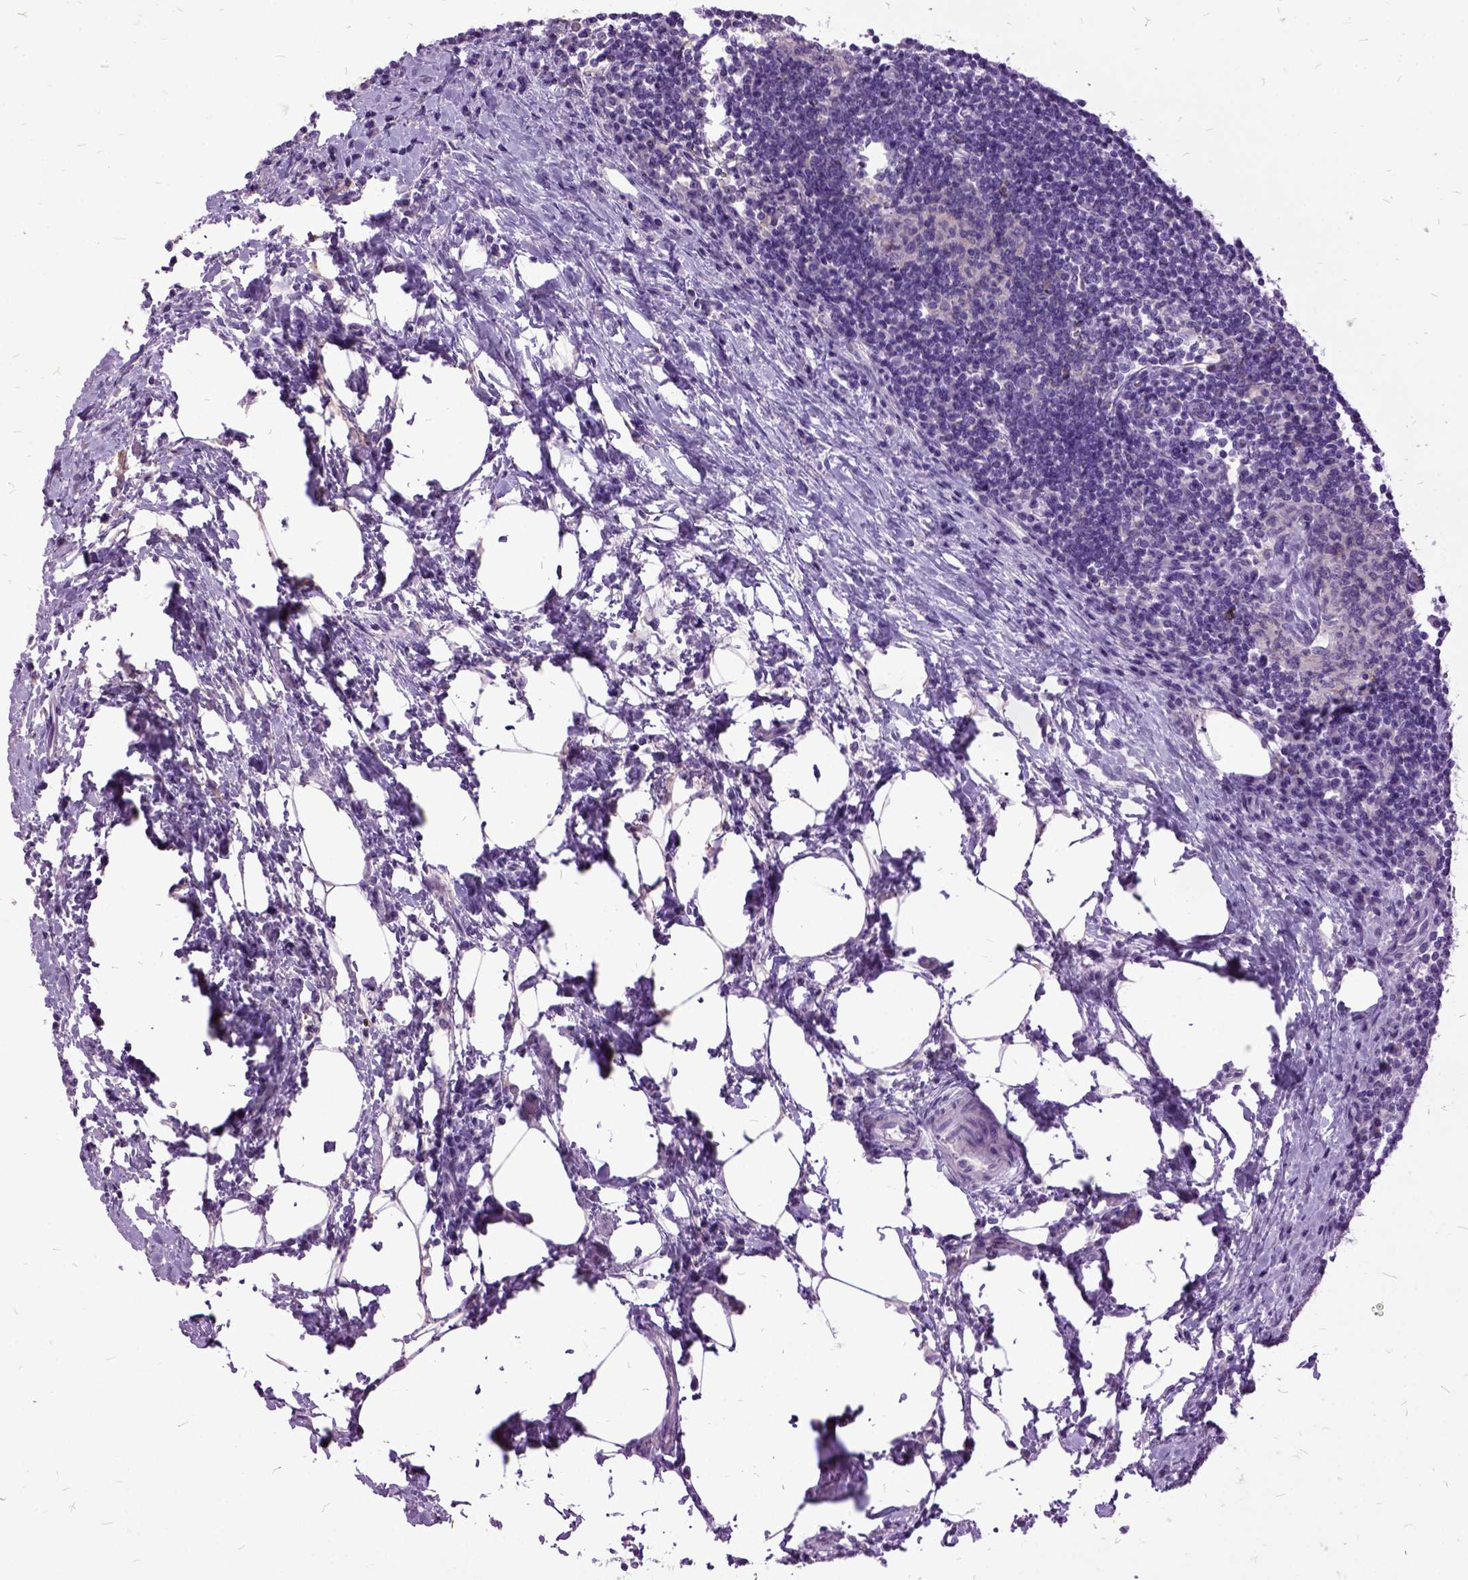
{"staining": {"intensity": "negative", "quantity": "none", "location": "none"}, "tissue": "lymph node", "cell_type": "Non-germinal center cells", "image_type": "normal", "snomed": [{"axis": "morphology", "description": "Normal tissue, NOS"}, {"axis": "topography", "description": "Lymph node"}], "caption": "Immunohistochemistry (IHC) micrograph of benign lymph node: human lymph node stained with DAB (3,3'-diaminobenzidine) reveals no significant protein expression in non-germinal center cells. (Brightfield microscopy of DAB immunohistochemistry (IHC) at high magnification).", "gene": "MME", "patient": {"sex": "male", "age": 67}}